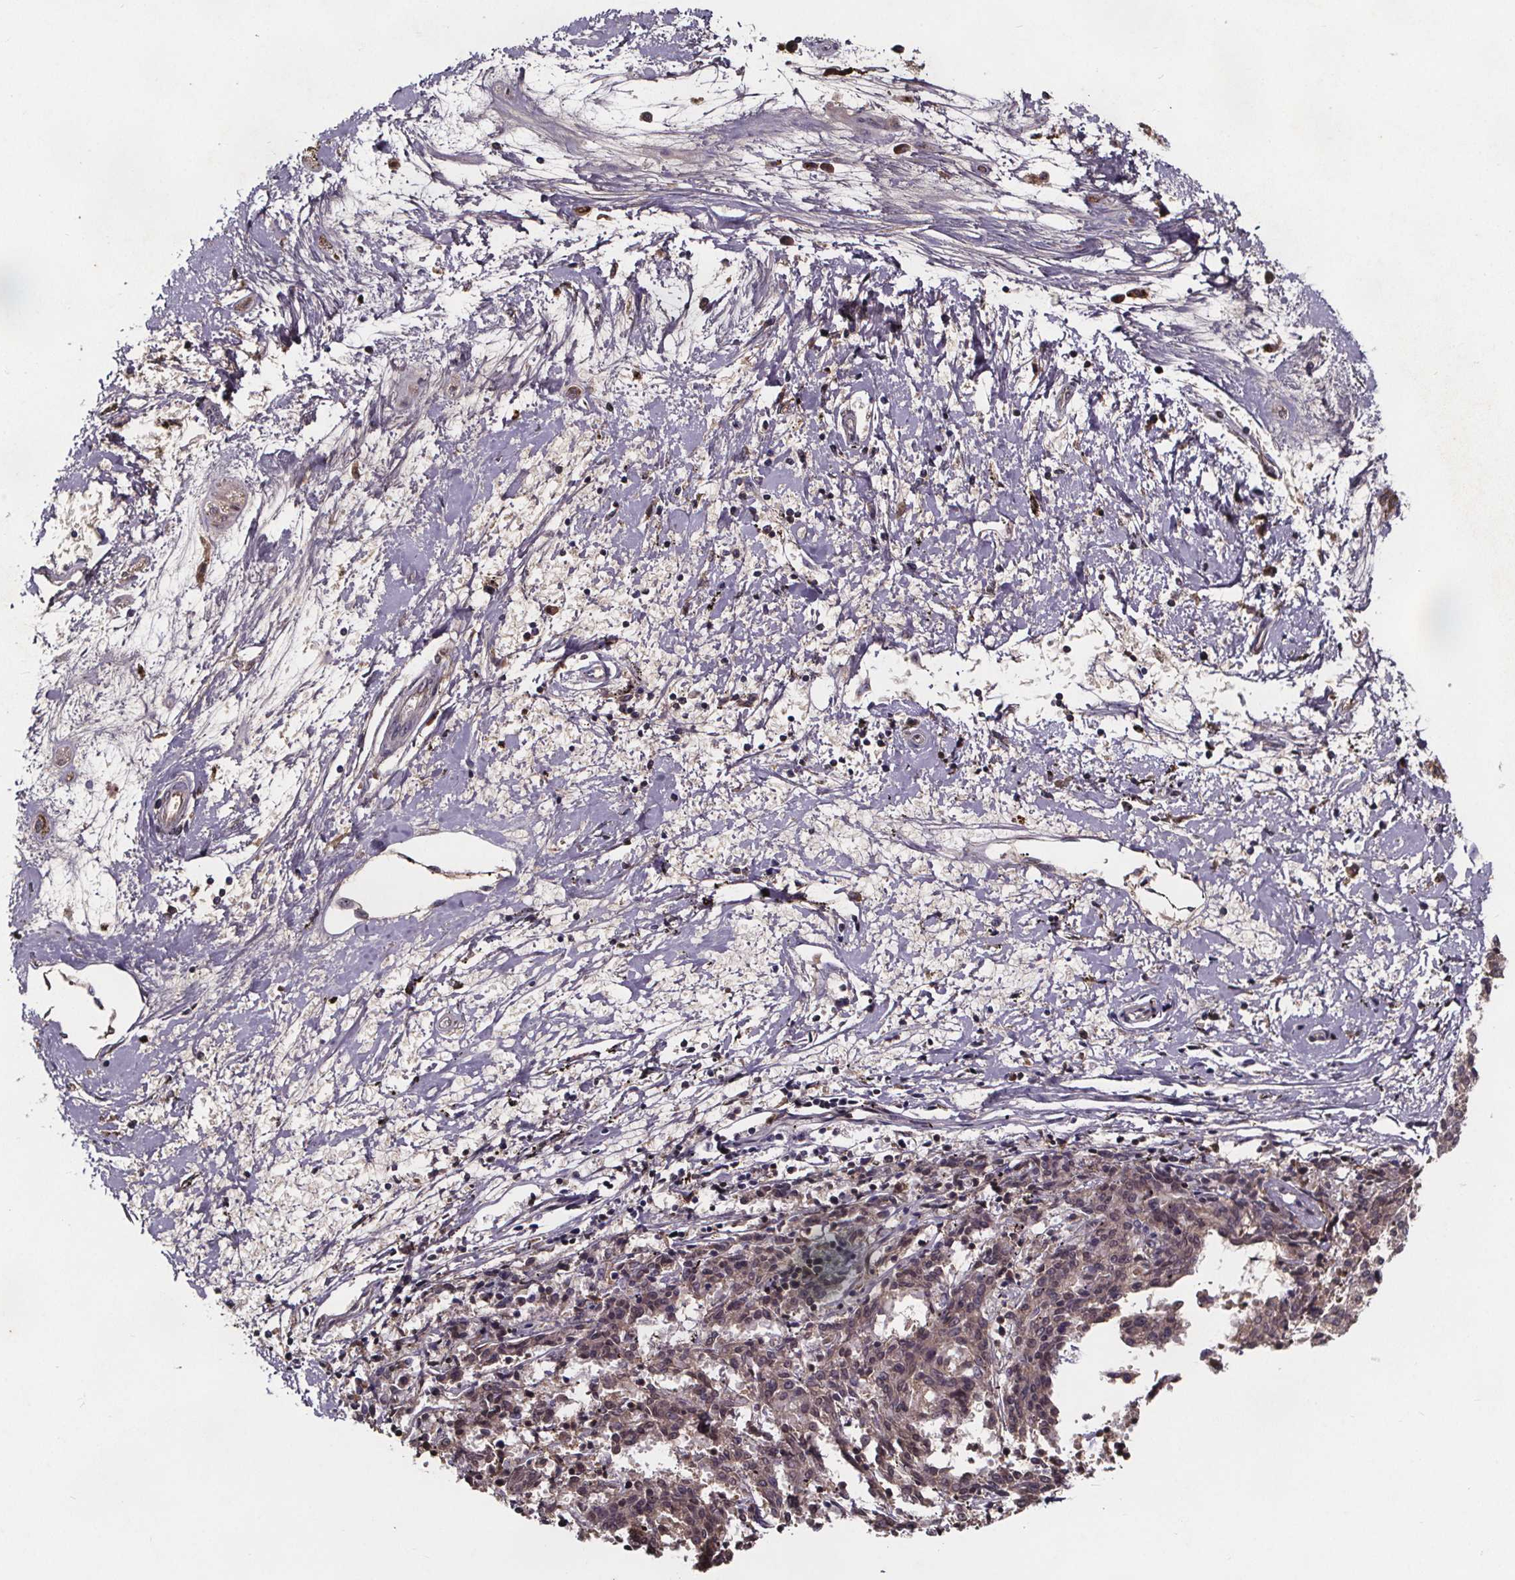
{"staining": {"intensity": "weak", "quantity": ">75%", "location": "cytoplasmic/membranous"}, "tissue": "melanoma", "cell_type": "Tumor cells", "image_type": "cancer", "snomed": [{"axis": "morphology", "description": "Malignant melanoma, NOS"}, {"axis": "topography", "description": "Skin"}], "caption": "This image reveals immunohistochemistry (IHC) staining of human melanoma, with low weak cytoplasmic/membranous staining in approximately >75% of tumor cells.", "gene": "NPHP4", "patient": {"sex": "female", "age": 72}}